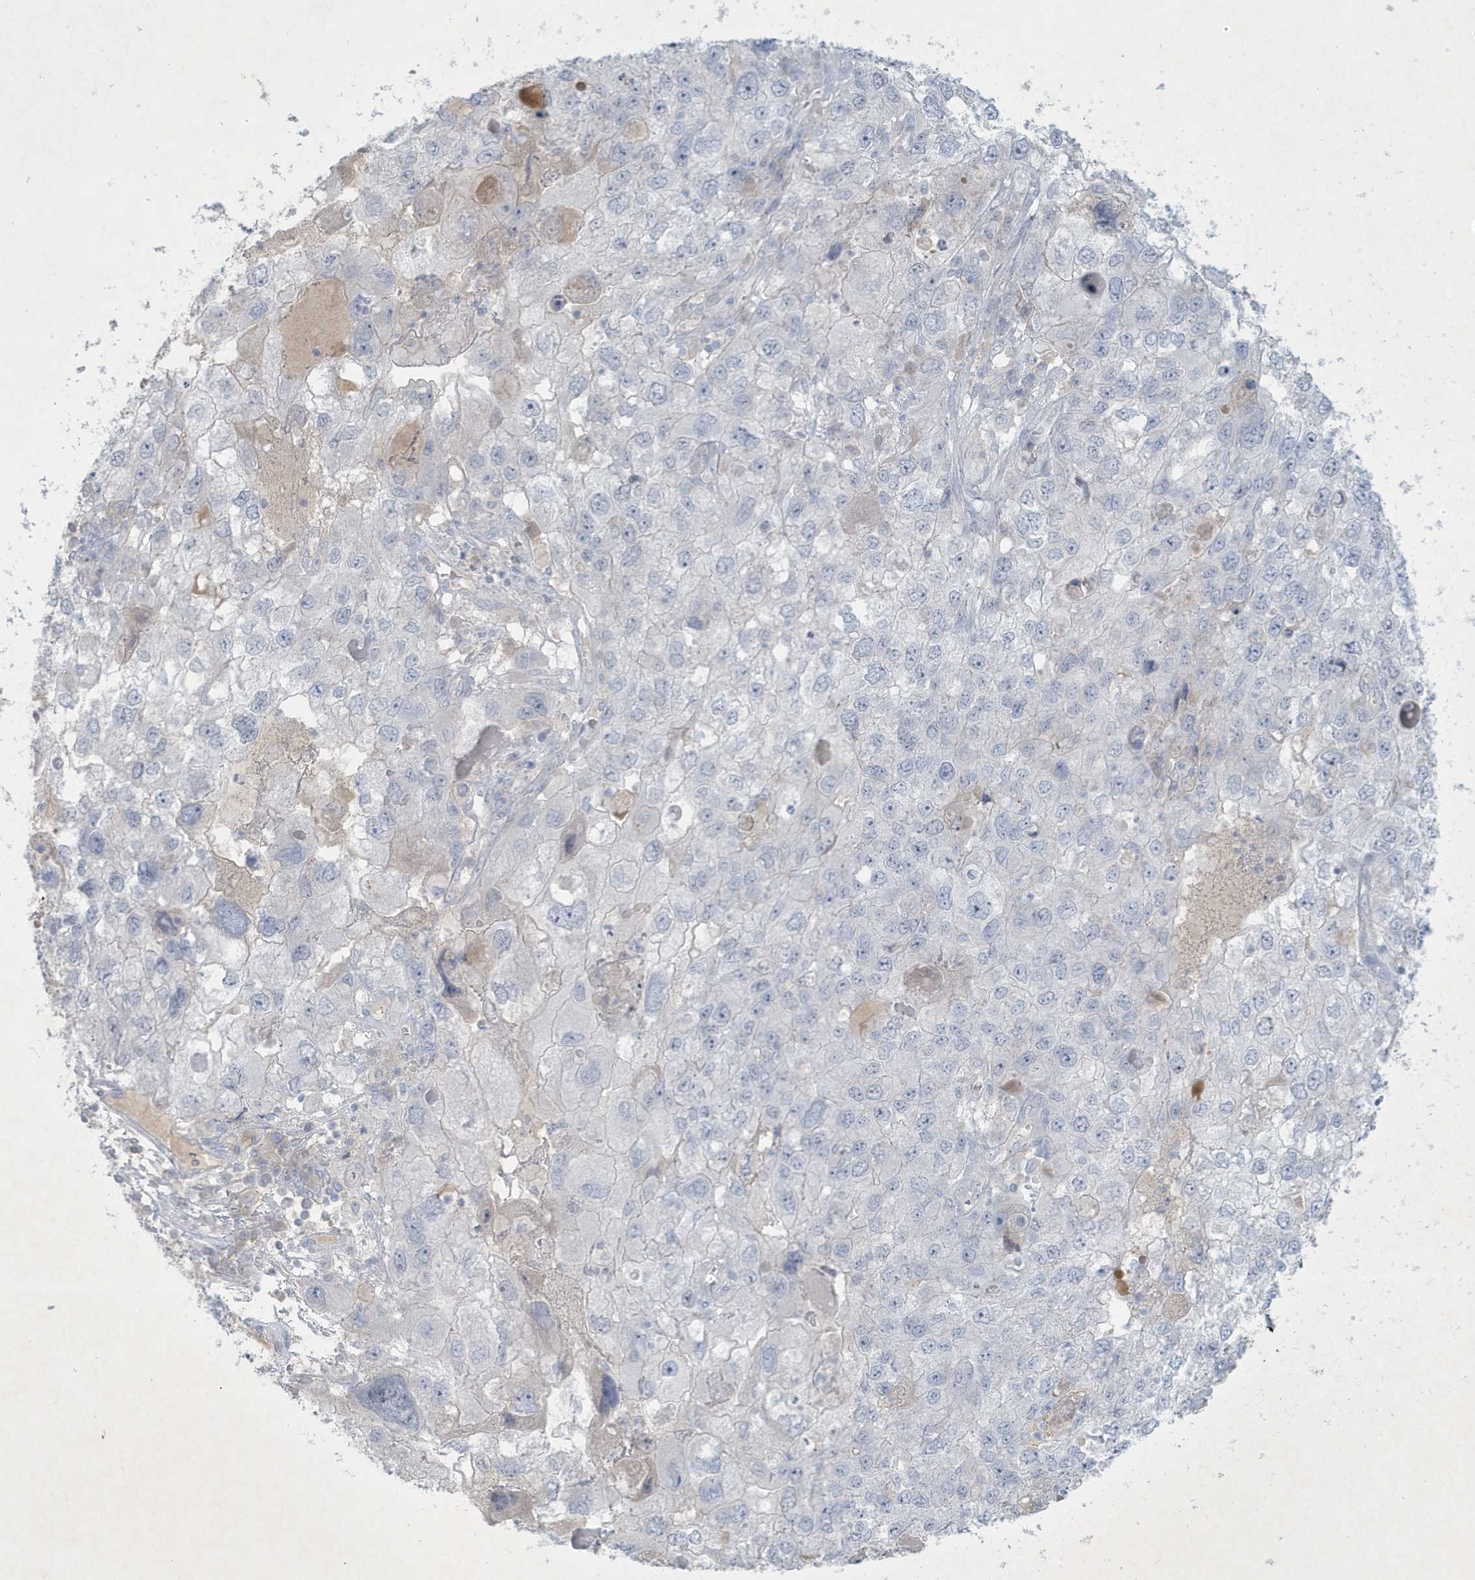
{"staining": {"intensity": "negative", "quantity": "none", "location": "none"}, "tissue": "endometrial cancer", "cell_type": "Tumor cells", "image_type": "cancer", "snomed": [{"axis": "morphology", "description": "Adenocarcinoma, NOS"}, {"axis": "topography", "description": "Endometrium"}], "caption": "Immunohistochemical staining of endometrial adenocarcinoma demonstrates no significant positivity in tumor cells.", "gene": "CCDC24", "patient": {"sex": "female", "age": 49}}